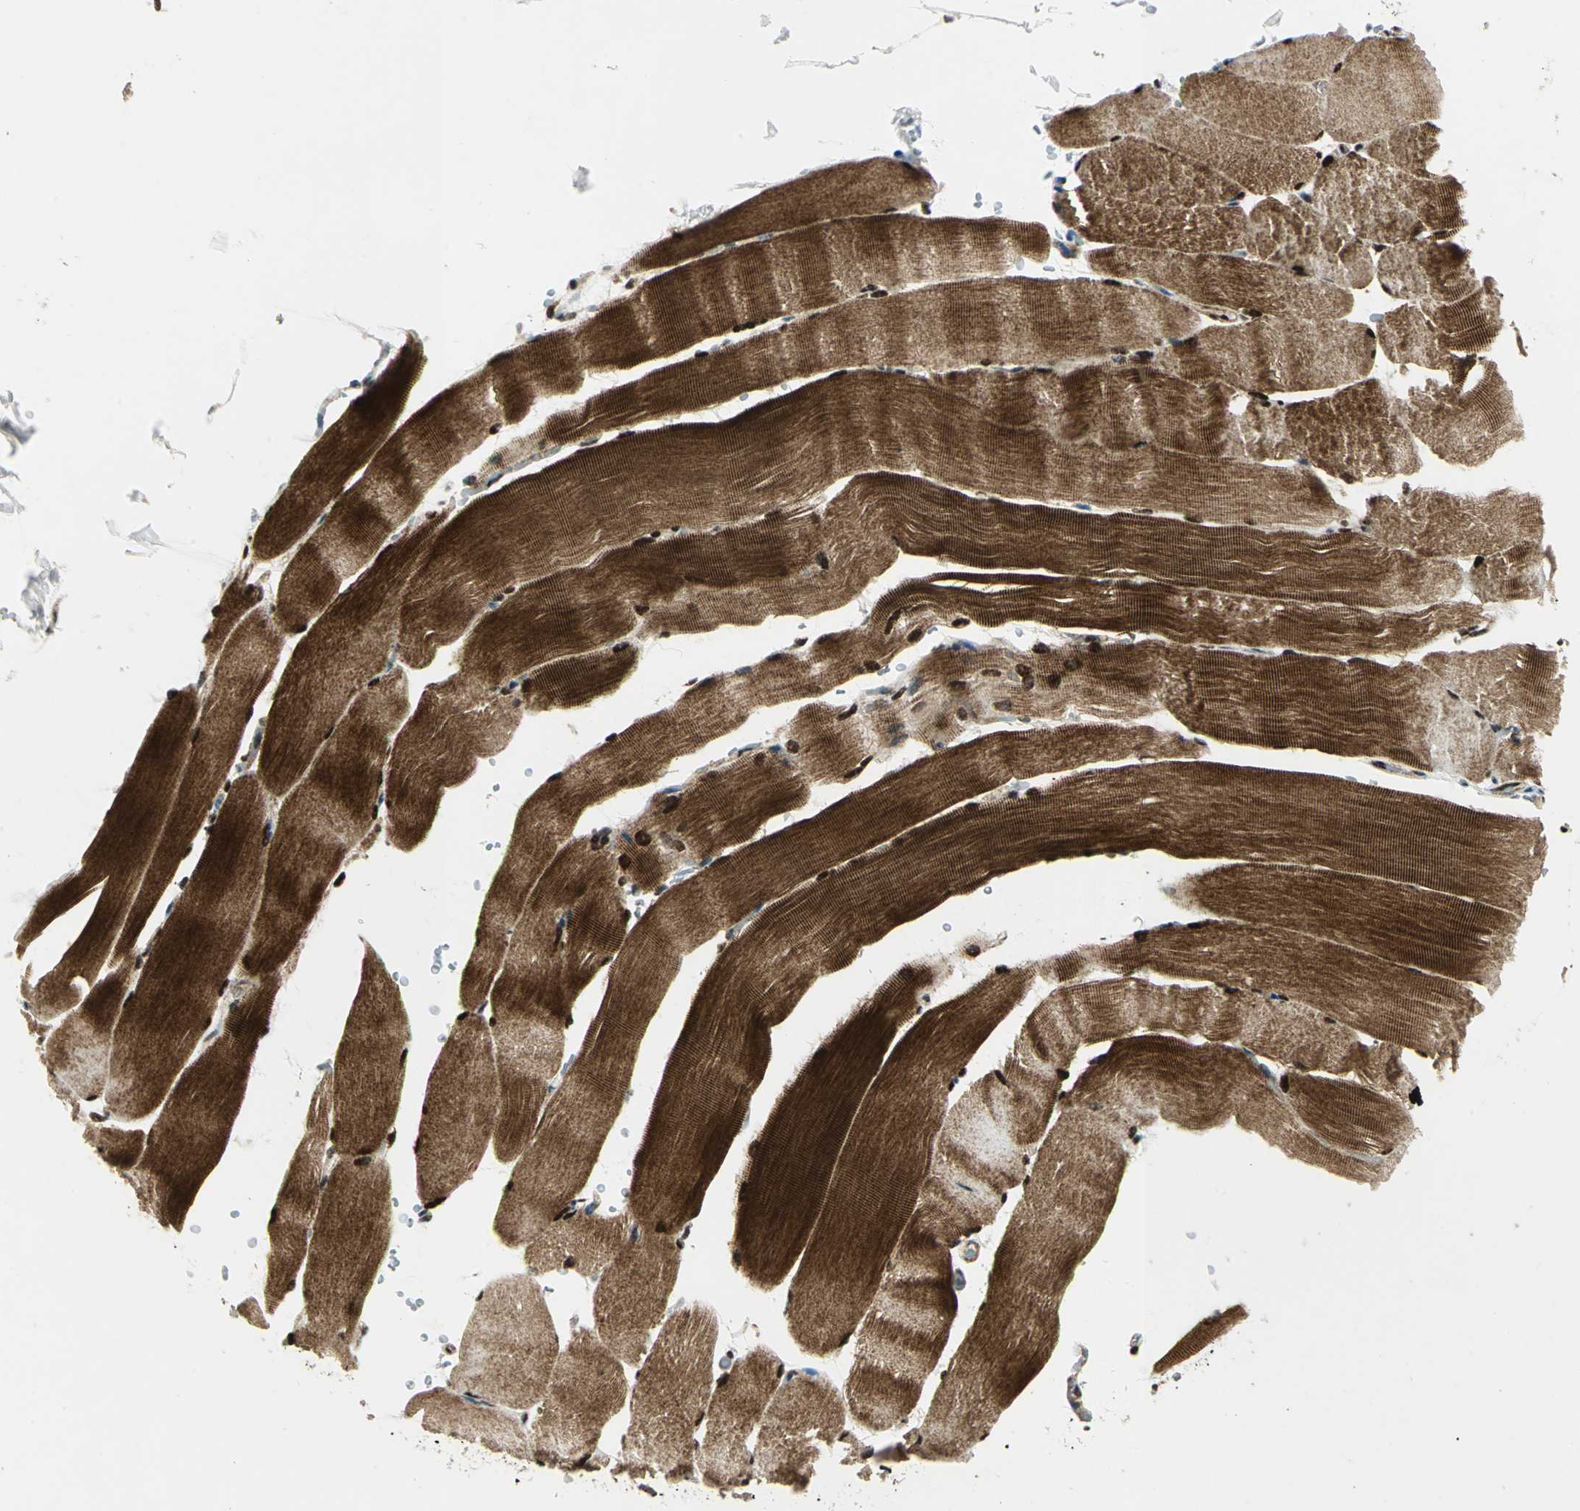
{"staining": {"intensity": "strong", "quantity": ">75%", "location": "cytoplasmic/membranous,nuclear"}, "tissue": "skeletal muscle", "cell_type": "Myocytes", "image_type": "normal", "snomed": [{"axis": "morphology", "description": "Normal tissue, NOS"}, {"axis": "topography", "description": "Skeletal muscle"}, {"axis": "topography", "description": "Parathyroid gland"}], "caption": "Immunohistochemistry (DAB (3,3'-diaminobenzidine)) staining of normal skeletal muscle displays strong cytoplasmic/membranous,nuclear protein positivity in approximately >75% of myocytes.", "gene": "COPS5", "patient": {"sex": "female", "age": 37}}